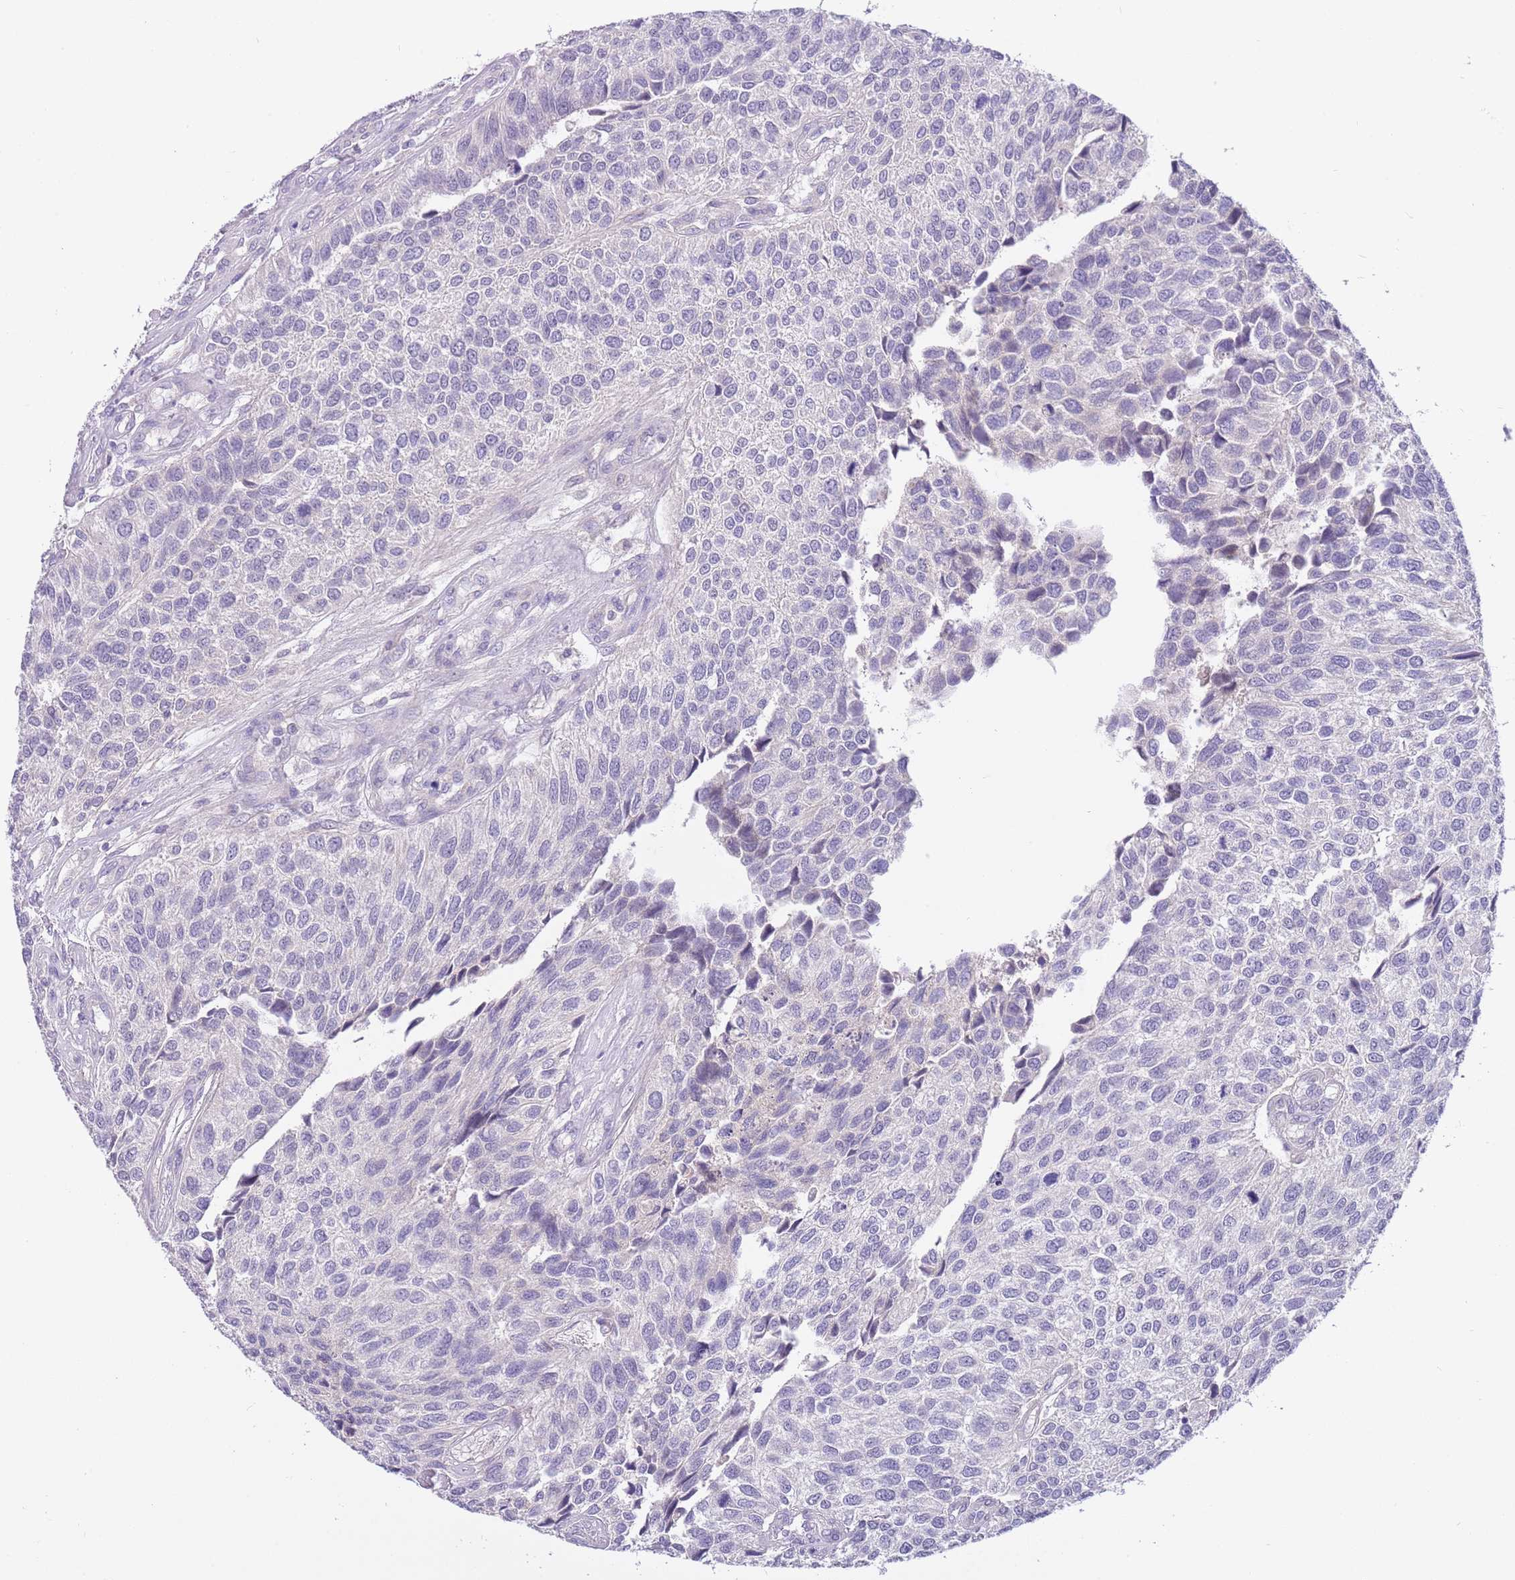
{"staining": {"intensity": "negative", "quantity": "none", "location": "none"}, "tissue": "urothelial cancer", "cell_type": "Tumor cells", "image_type": "cancer", "snomed": [{"axis": "morphology", "description": "Urothelial carcinoma, NOS"}, {"axis": "topography", "description": "Urinary bladder"}], "caption": "This is an immunohistochemistry photomicrograph of transitional cell carcinoma. There is no staining in tumor cells.", "gene": "CFAP73", "patient": {"sex": "male", "age": 55}}